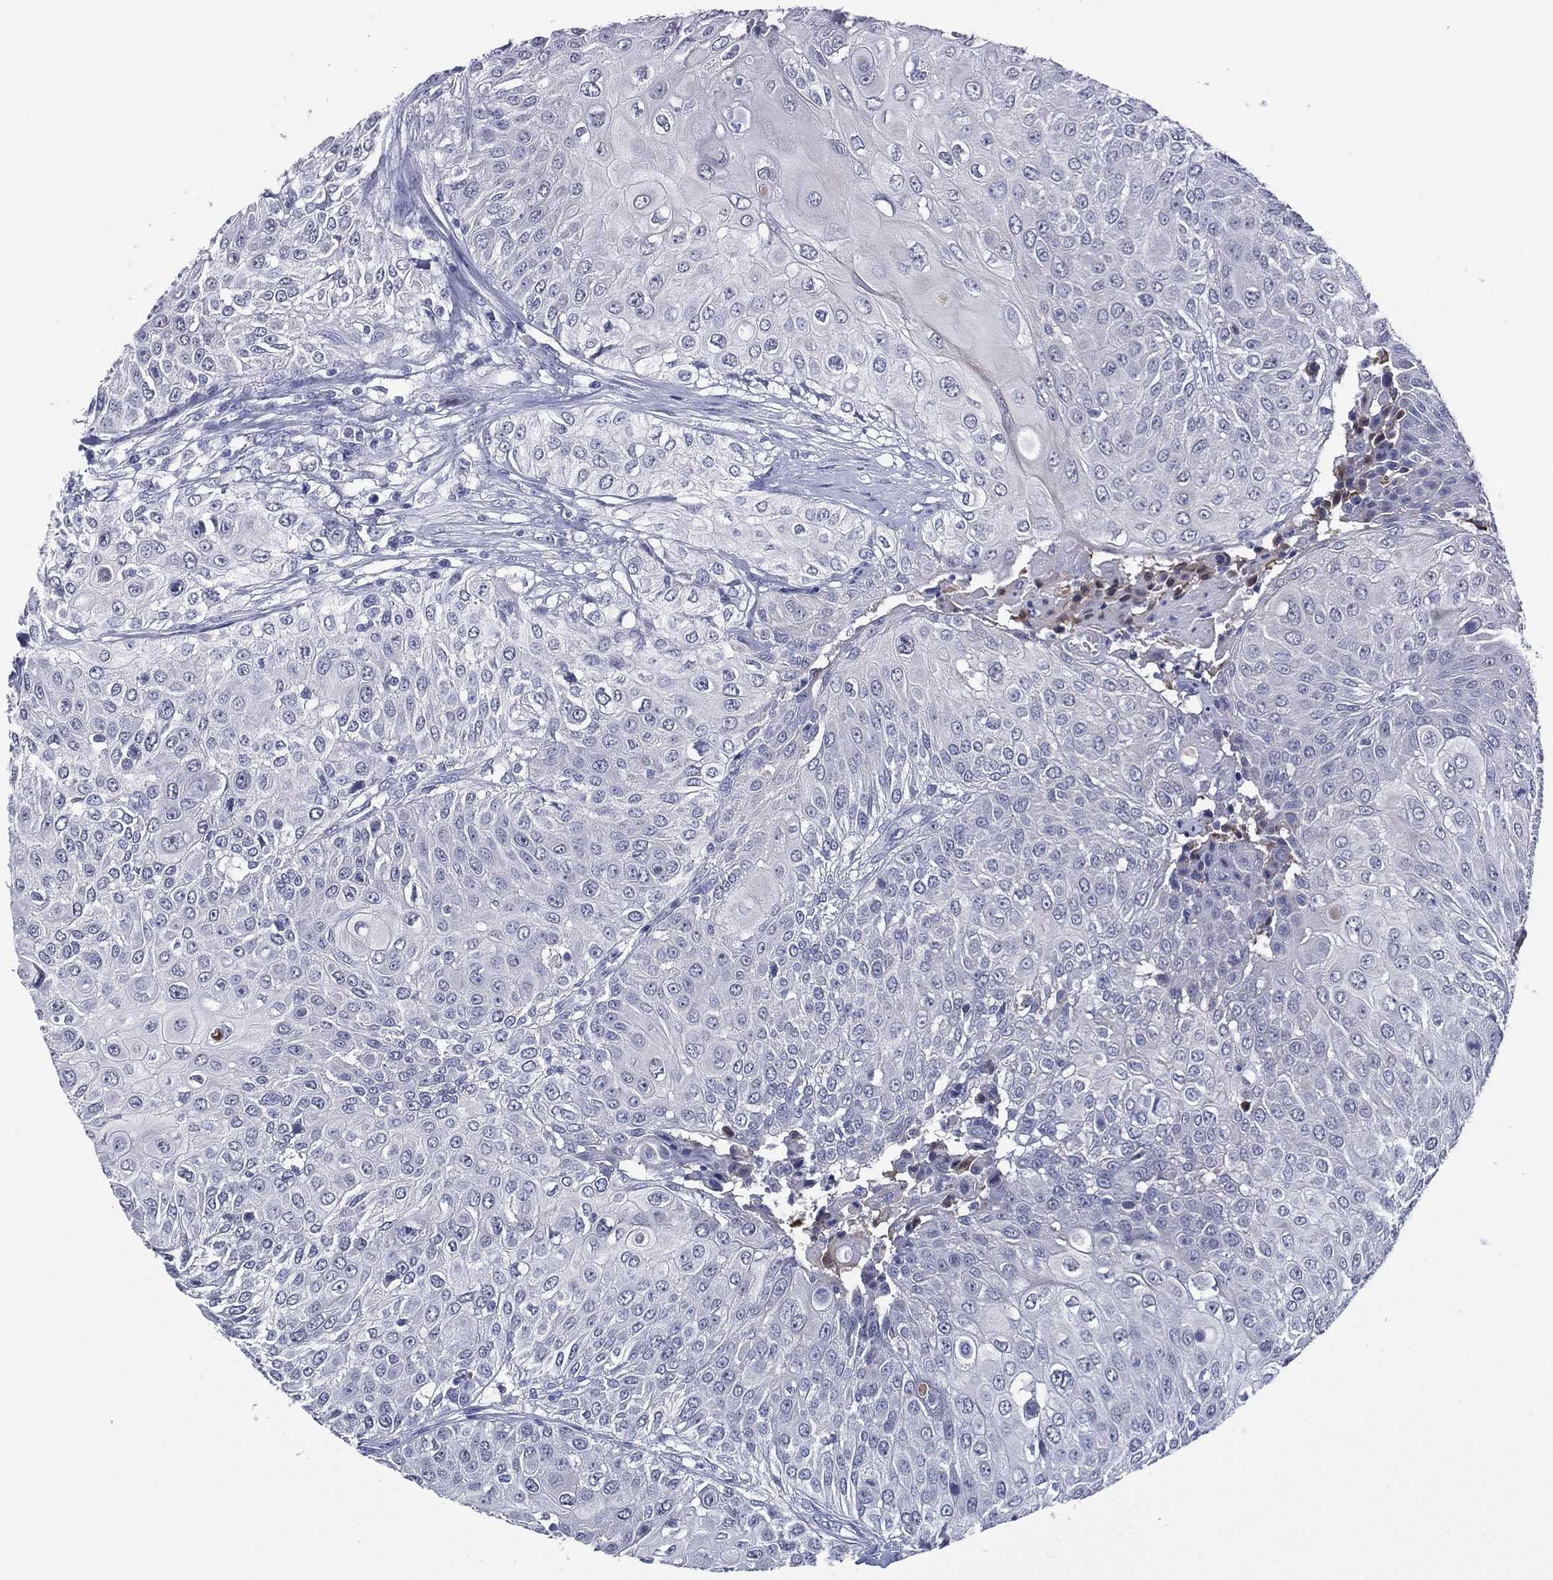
{"staining": {"intensity": "negative", "quantity": "none", "location": "none"}, "tissue": "urothelial cancer", "cell_type": "Tumor cells", "image_type": "cancer", "snomed": [{"axis": "morphology", "description": "Urothelial carcinoma, High grade"}, {"axis": "topography", "description": "Urinary bladder"}], "caption": "Immunohistochemistry of urothelial cancer exhibits no staining in tumor cells.", "gene": "TRIM31", "patient": {"sex": "female", "age": 79}}